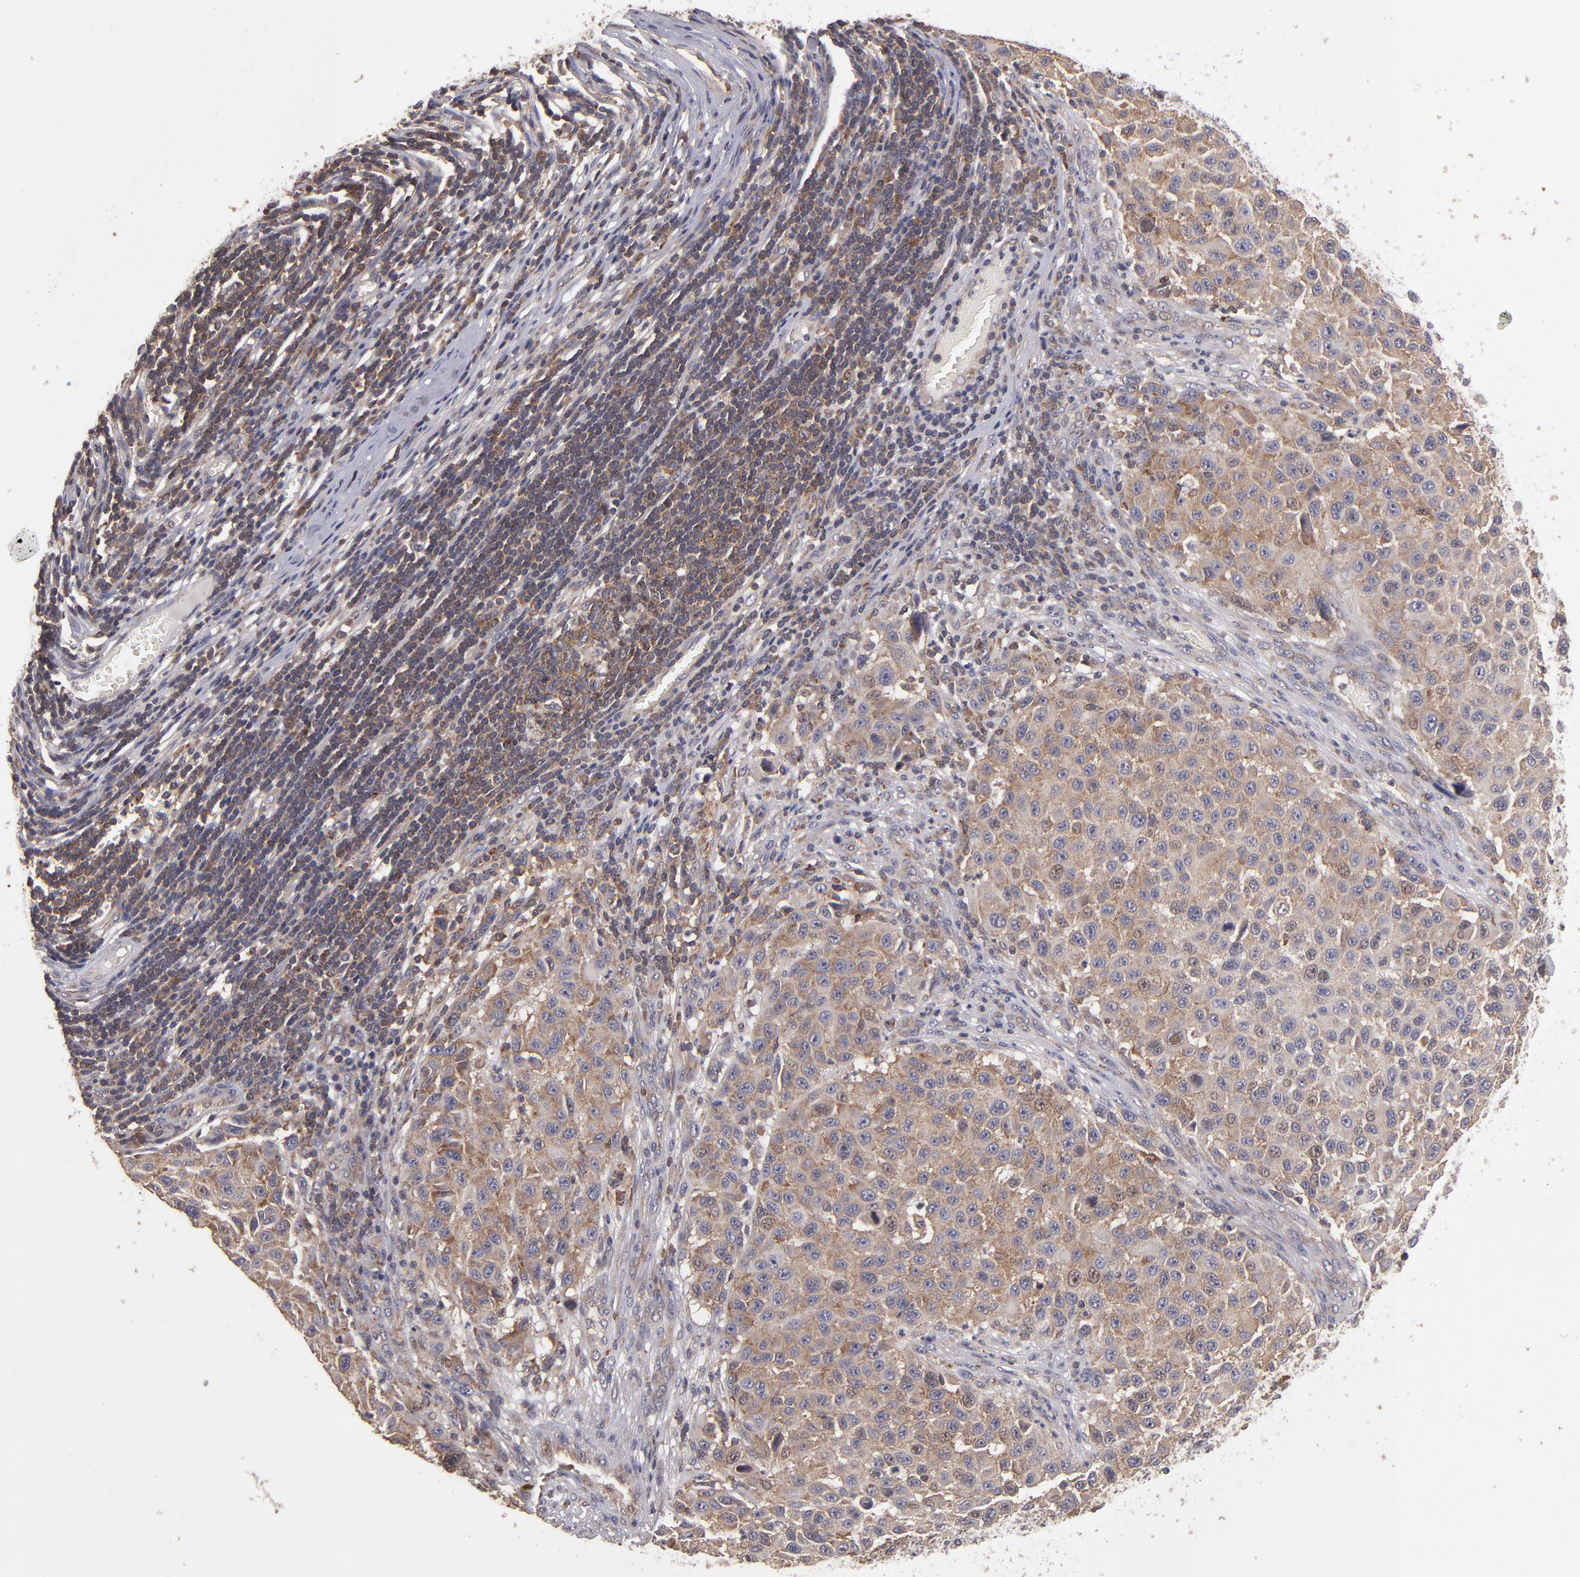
{"staining": {"intensity": "moderate", "quantity": ">75%", "location": "cytoplasmic/membranous"}, "tissue": "melanoma", "cell_type": "Tumor cells", "image_type": "cancer", "snomed": [{"axis": "morphology", "description": "Malignant melanoma, Metastatic site"}, {"axis": "topography", "description": "Lymph node"}], "caption": "Melanoma tissue demonstrates moderate cytoplasmic/membranous positivity in about >75% of tumor cells, visualized by immunohistochemistry.", "gene": "NF2", "patient": {"sex": "male", "age": 61}}